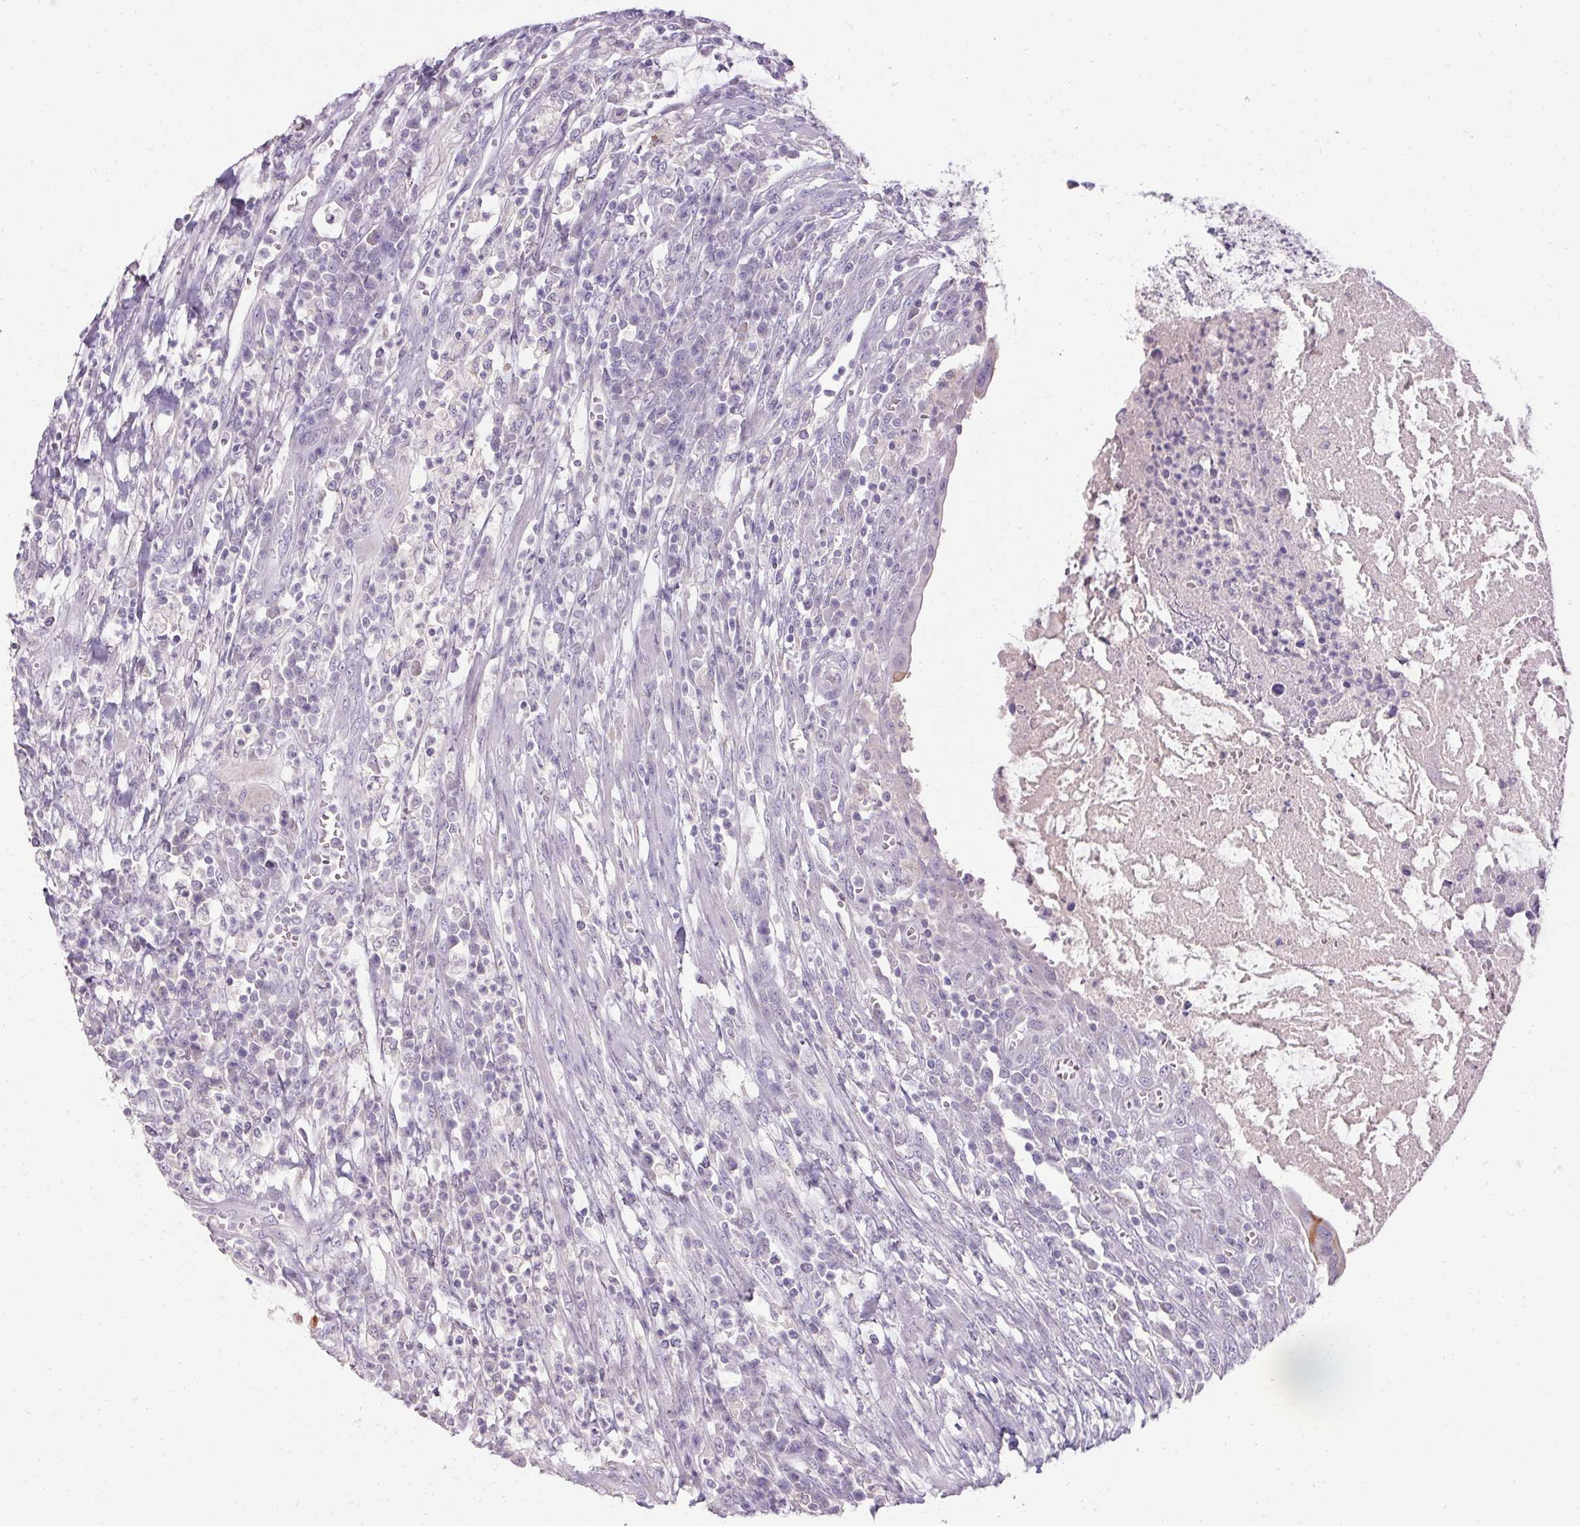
{"staining": {"intensity": "negative", "quantity": "none", "location": "none"}, "tissue": "colorectal cancer", "cell_type": "Tumor cells", "image_type": "cancer", "snomed": [{"axis": "morphology", "description": "Adenocarcinoma, NOS"}, {"axis": "topography", "description": "Colon"}], "caption": "IHC of adenocarcinoma (colorectal) shows no expression in tumor cells. Nuclei are stained in blue.", "gene": "HSD17B3", "patient": {"sex": "male", "age": 65}}